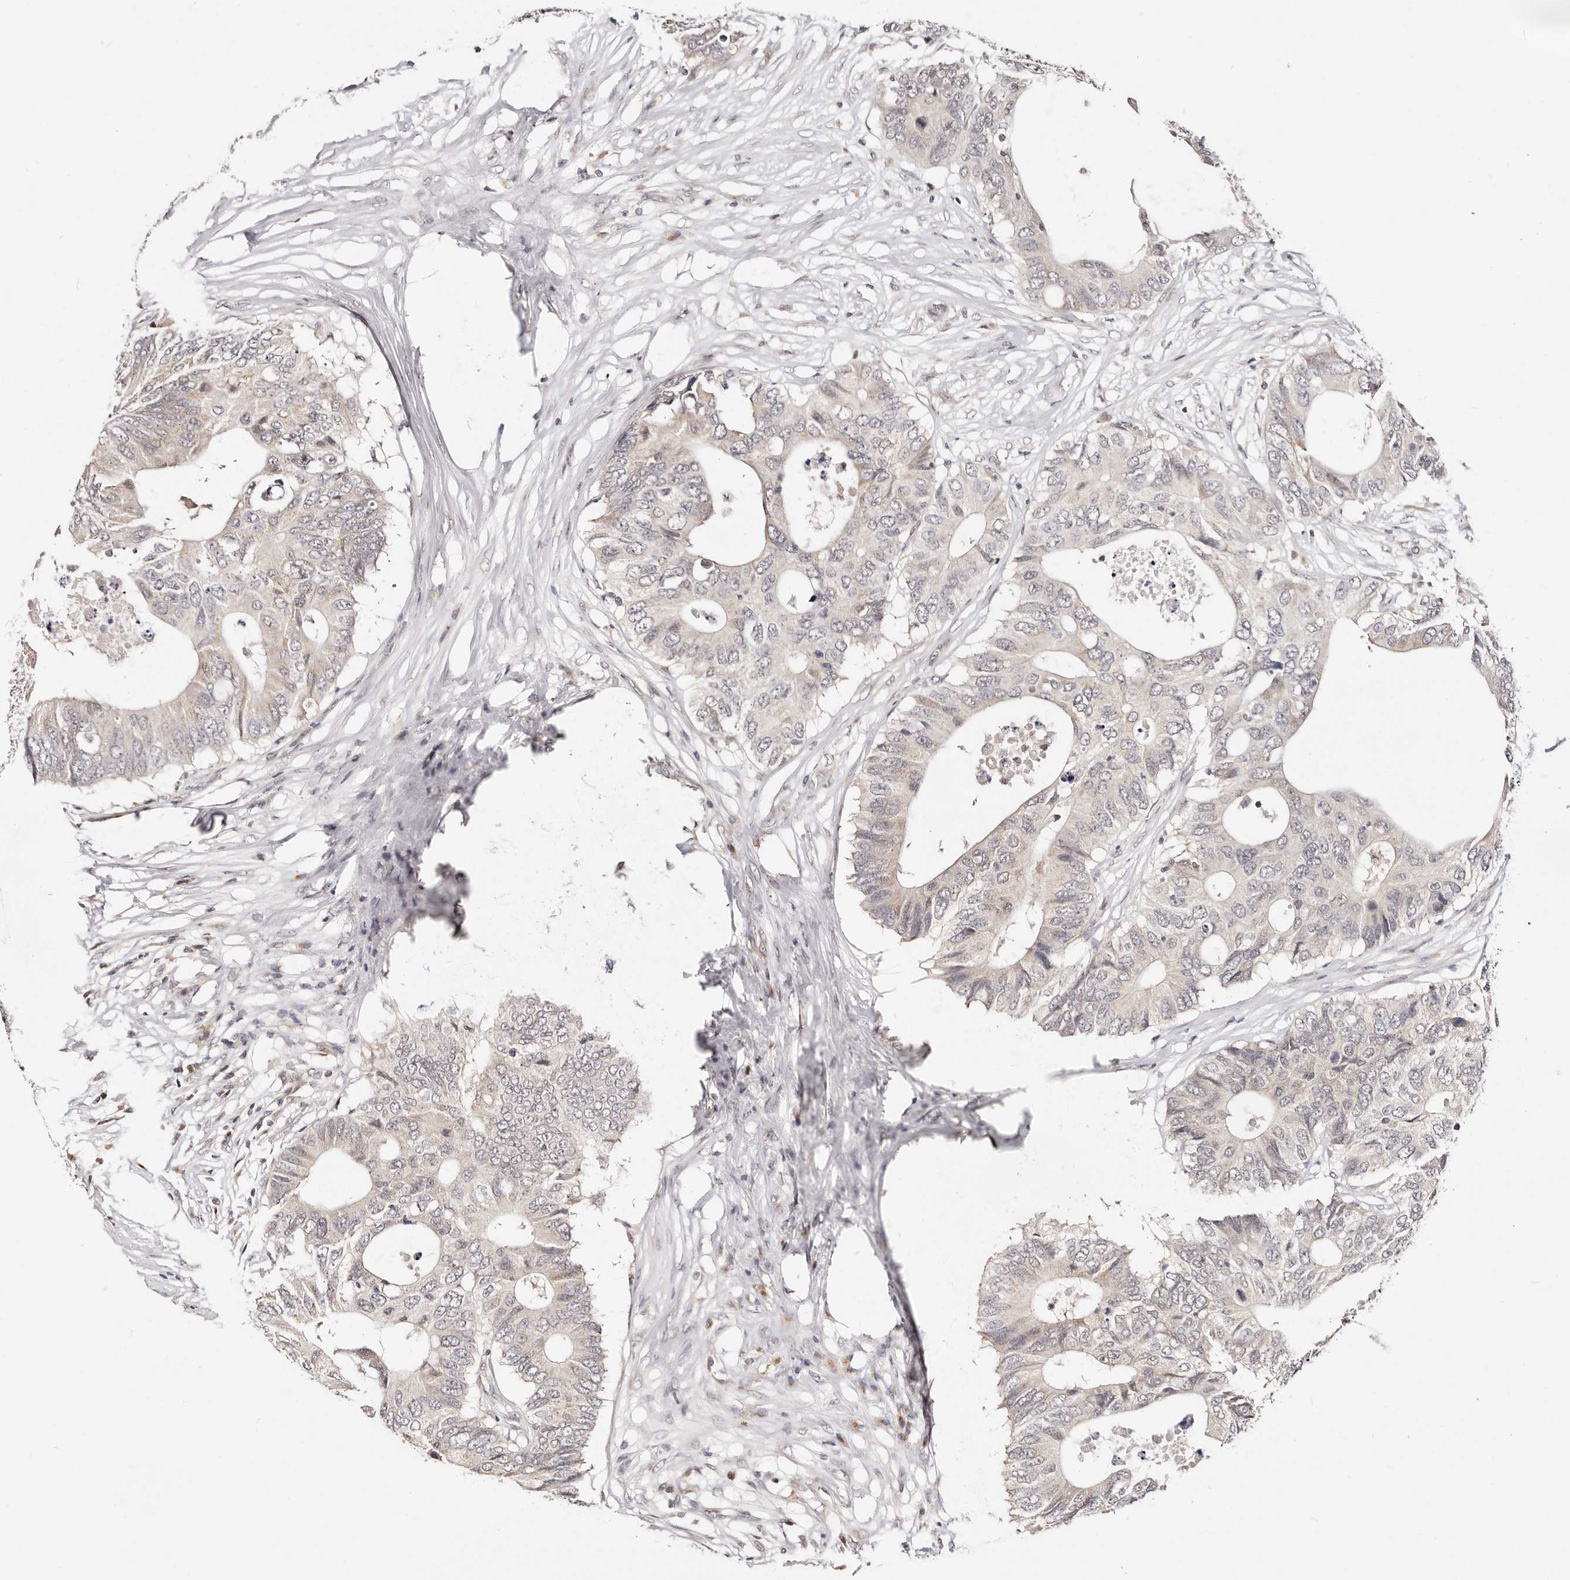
{"staining": {"intensity": "weak", "quantity": "25%-75%", "location": "cytoplasmic/membranous"}, "tissue": "colorectal cancer", "cell_type": "Tumor cells", "image_type": "cancer", "snomed": [{"axis": "morphology", "description": "Adenocarcinoma, NOS"}, {"axis": "topography", "description": "Colon"}], "caption": "IHC photomicrograph of neoplastic tissue: colorectal cancer (adenocarcinoma) stained using immunohistochemistry reveals low levels of weak protein expression localized specifically in the cytoplasmic/membranous of tumor cells, appearing as a cytoplasmic/membranous brown color.", "gene": "VIPAS39", "patient": {"sex": "male", "age": 71}}